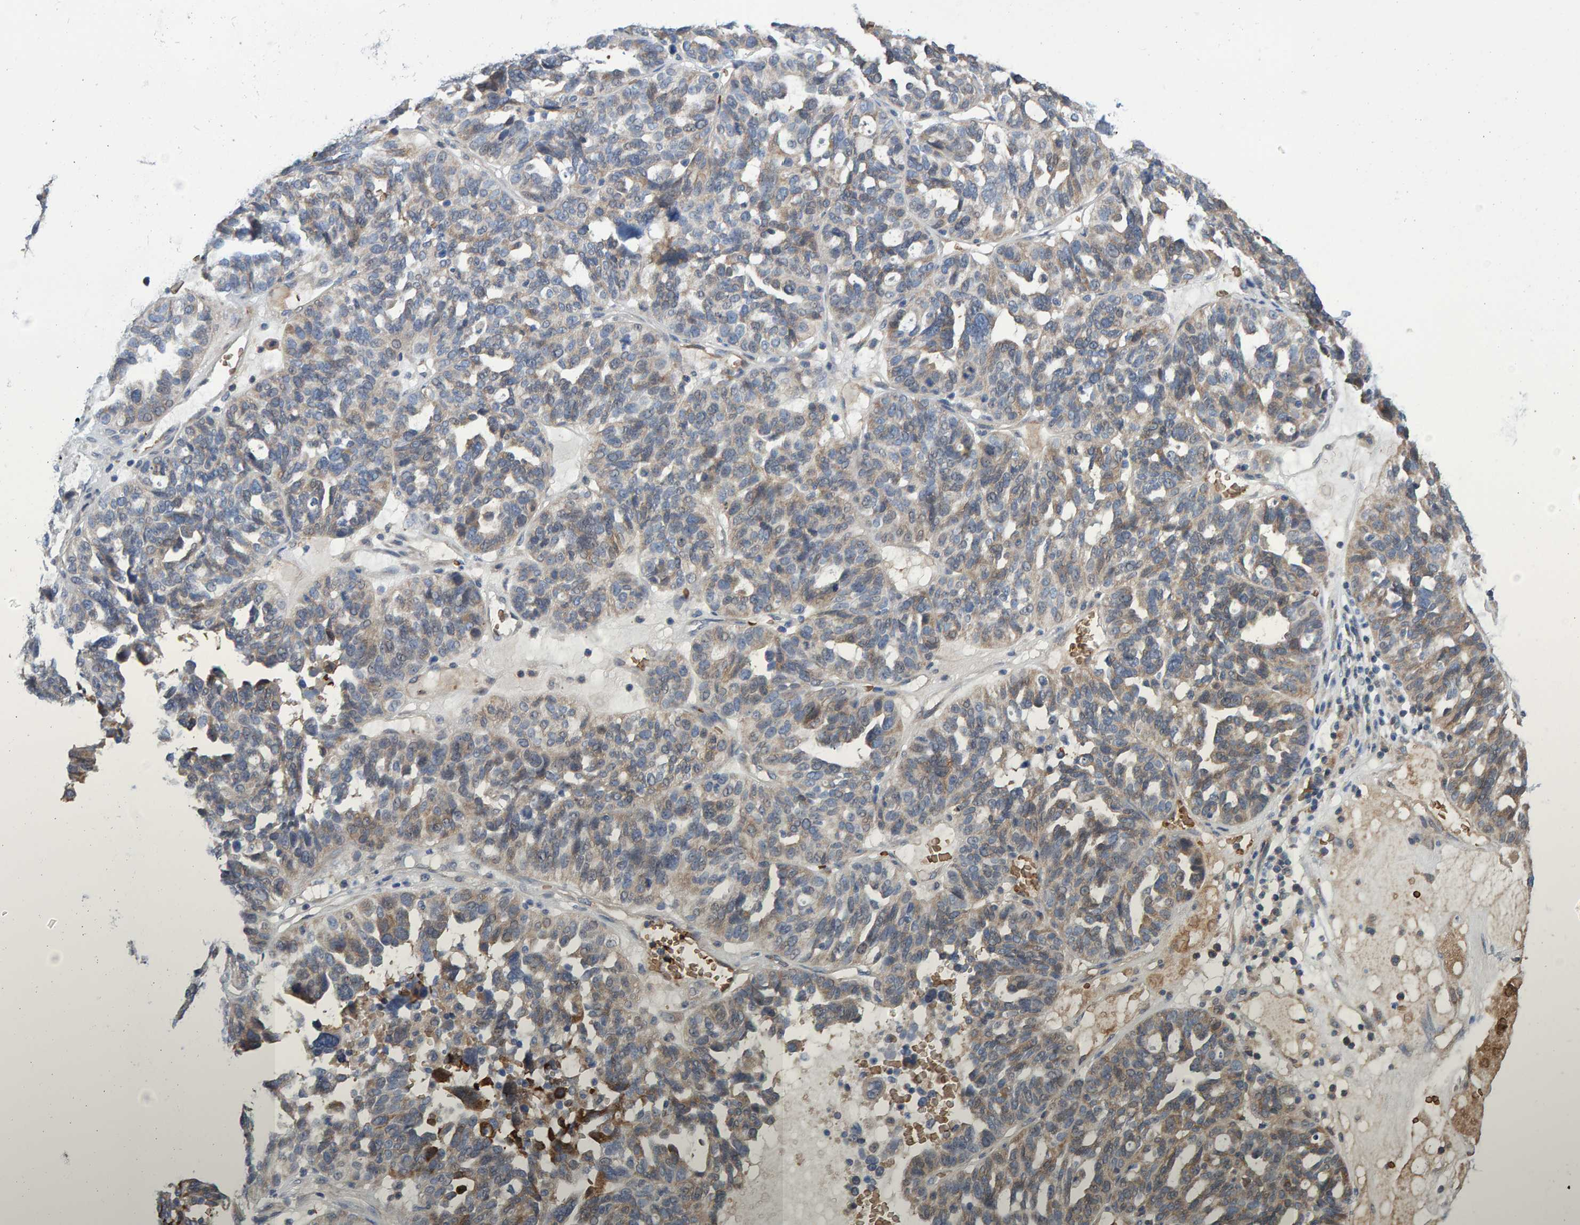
{"staining": {"intensity": "weak", "quantity": ">75%", "location": "cytoplasmic/membranous"}, "tissue": "ovarian cancer", "cell_type": "Tumor cells", "image_type": "cancer", "snomed": [{"axis": "morphology", "description": "Cystadenocarcinoma, serous, NOS"}, {"axis": "topography", "description": "Ovary"}], "caption": "The immunohistochemical stain highlights weak cytoplasmic/membranous staining in tumor cells of serous cystadenocarcinoma (ovarian) tissue. The staining was performed using DAB to visualize the protein expression in brown, while the nuclei were stained in blue with hematoxylin (Magnification: 20x).", "gene": "VPS9D1", "patient": {"sex": "female", "age": 59}}